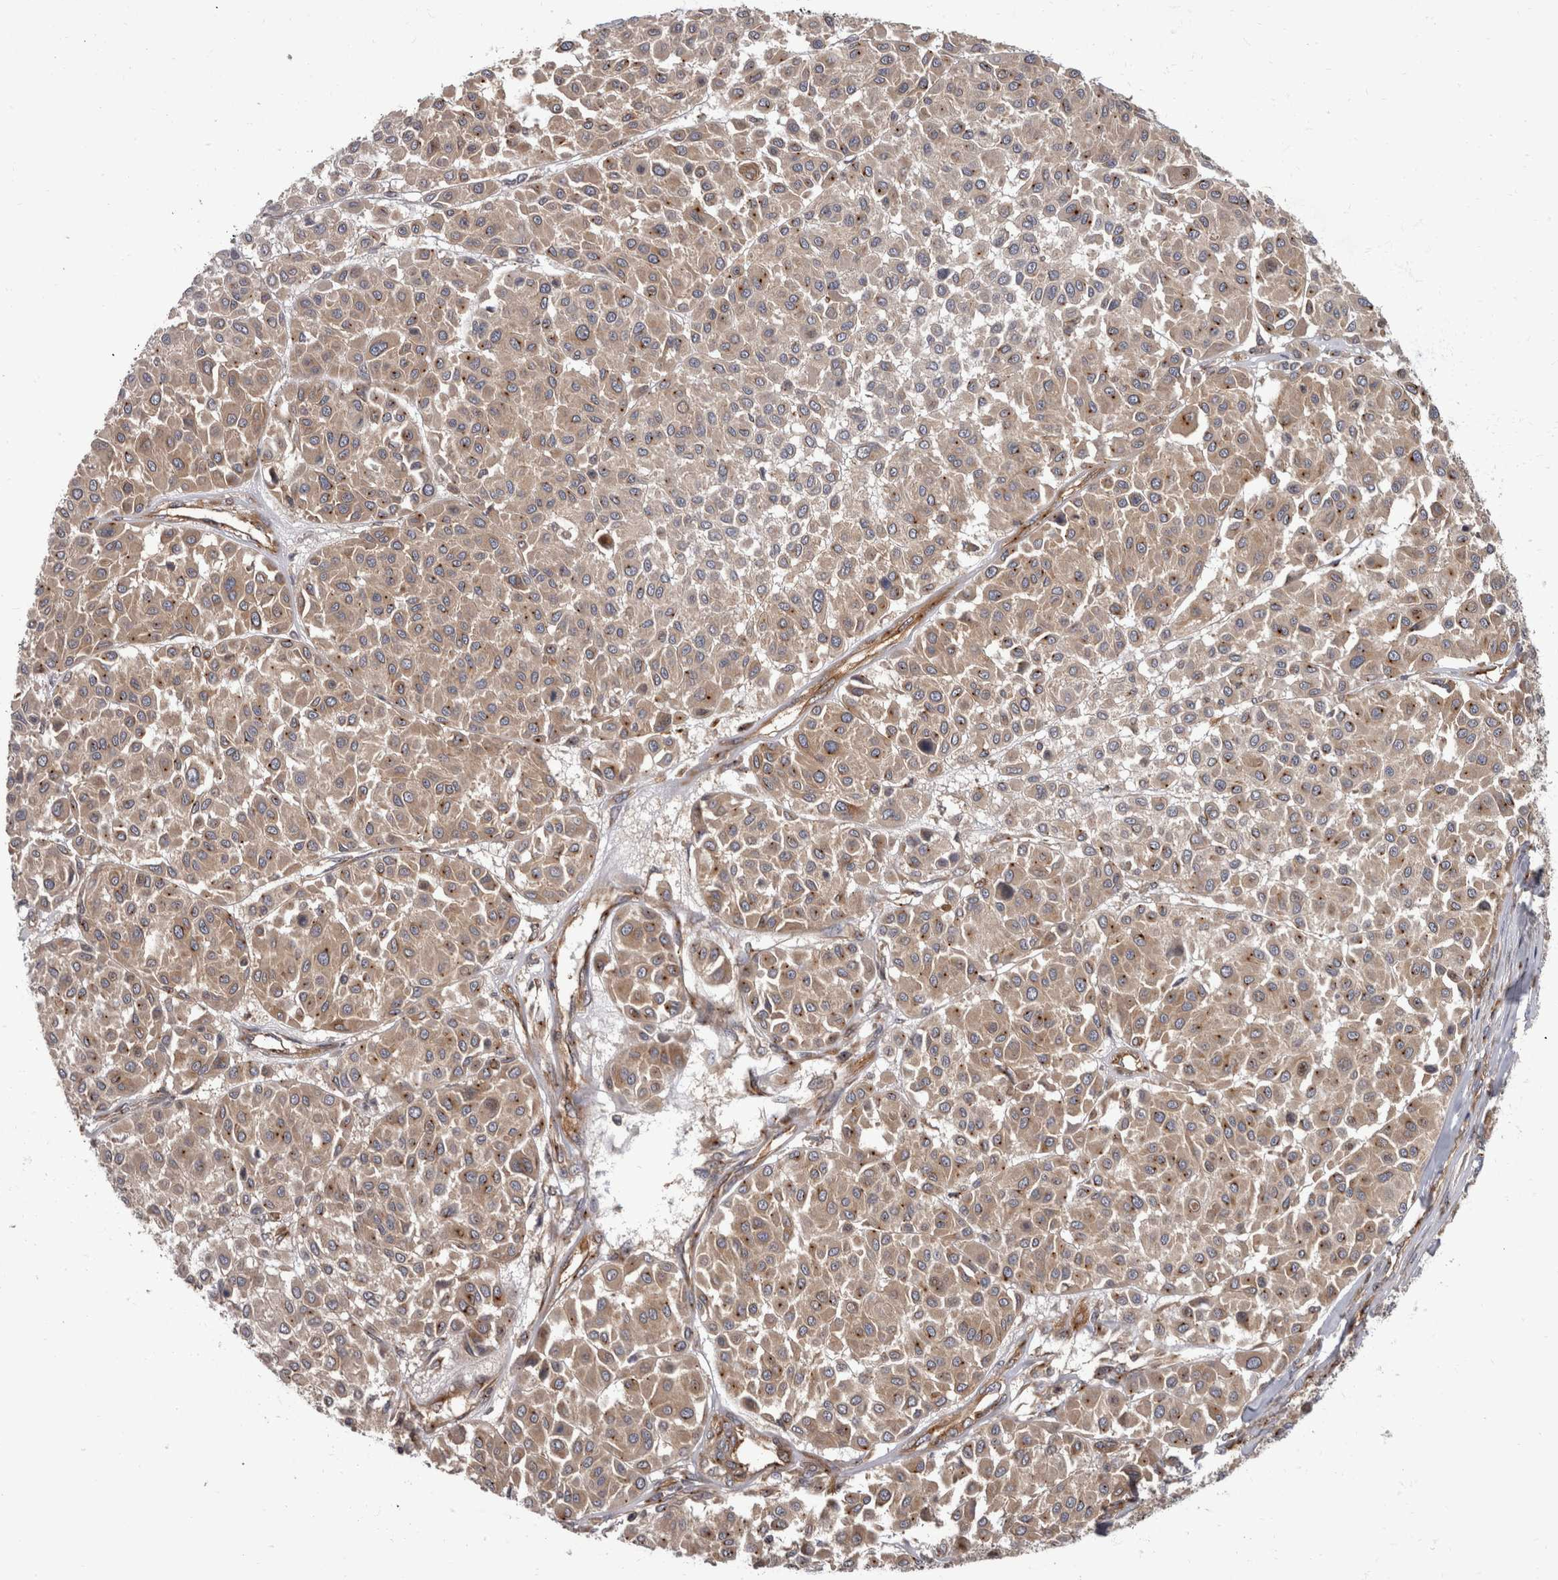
{"staining": {"intensity": "moderate", "quantity": ">75%", "location": "cytoplasmic/membranous"}, "tissue": "melanoma", "cell_type": "Tumor cells", "image_type": "cancer", "snomed": [{"axis": "morphology", "description": "Malignant melanoma, Metastatic site"}, {"axis": "topography", "description": "Soft tissue"}], "caption": "Immunohistochemistry (IHC) of melanoma reveals medium levels of moderate cytoplasmic/membranous expression in about >75% of tumor cells.", "gene": "HOOK3", "patient": {"sex": "male", "age": 41}}